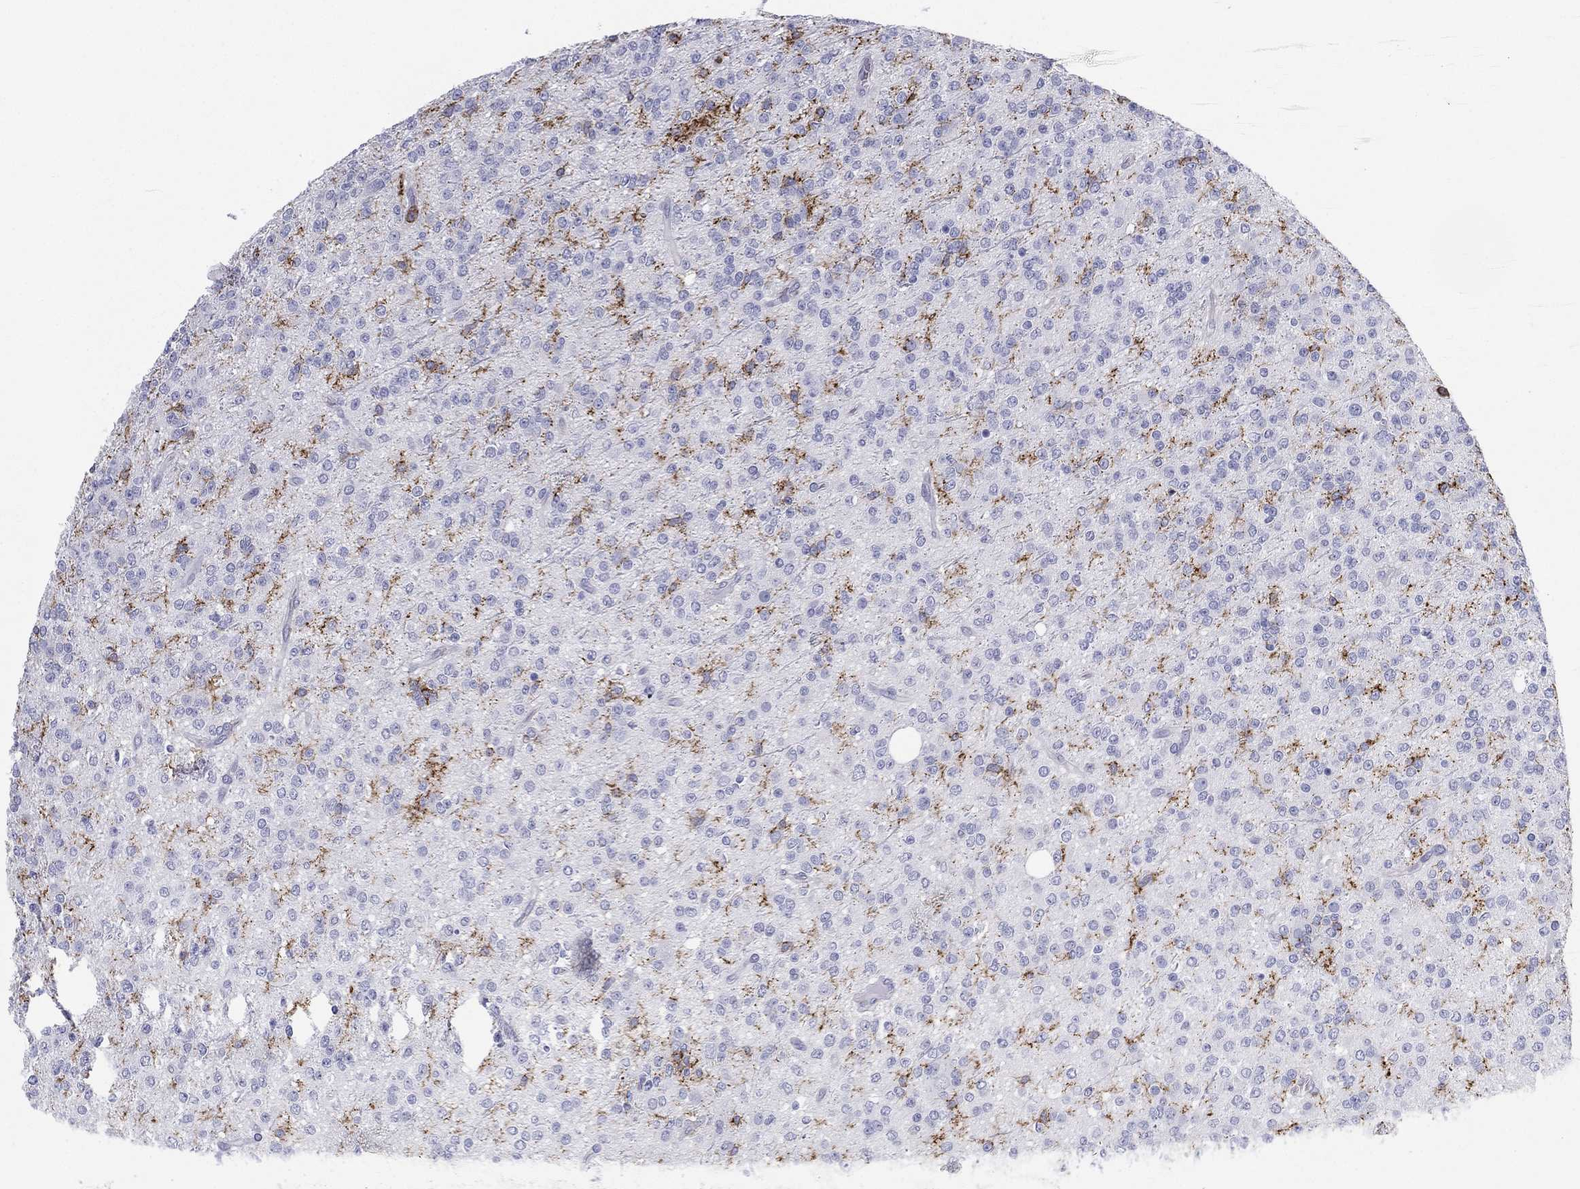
{"staining": {"intensity": "negative", "quantity": "none", "location": "none"}, "tissue": "glioma", "cell_type": "Tumor cells", "image_type": "cancer", "snomed": [{"axis": "morphology", "description": "Glioma, malignant, Low grade"}, {"axis": "topography", "description": "Brain"}], "caption": "A histopathology image of human glioma is negative for staining in tumor cells.", "gene": "SELPLG", "patient": {"sex": "male", "age": 27}}